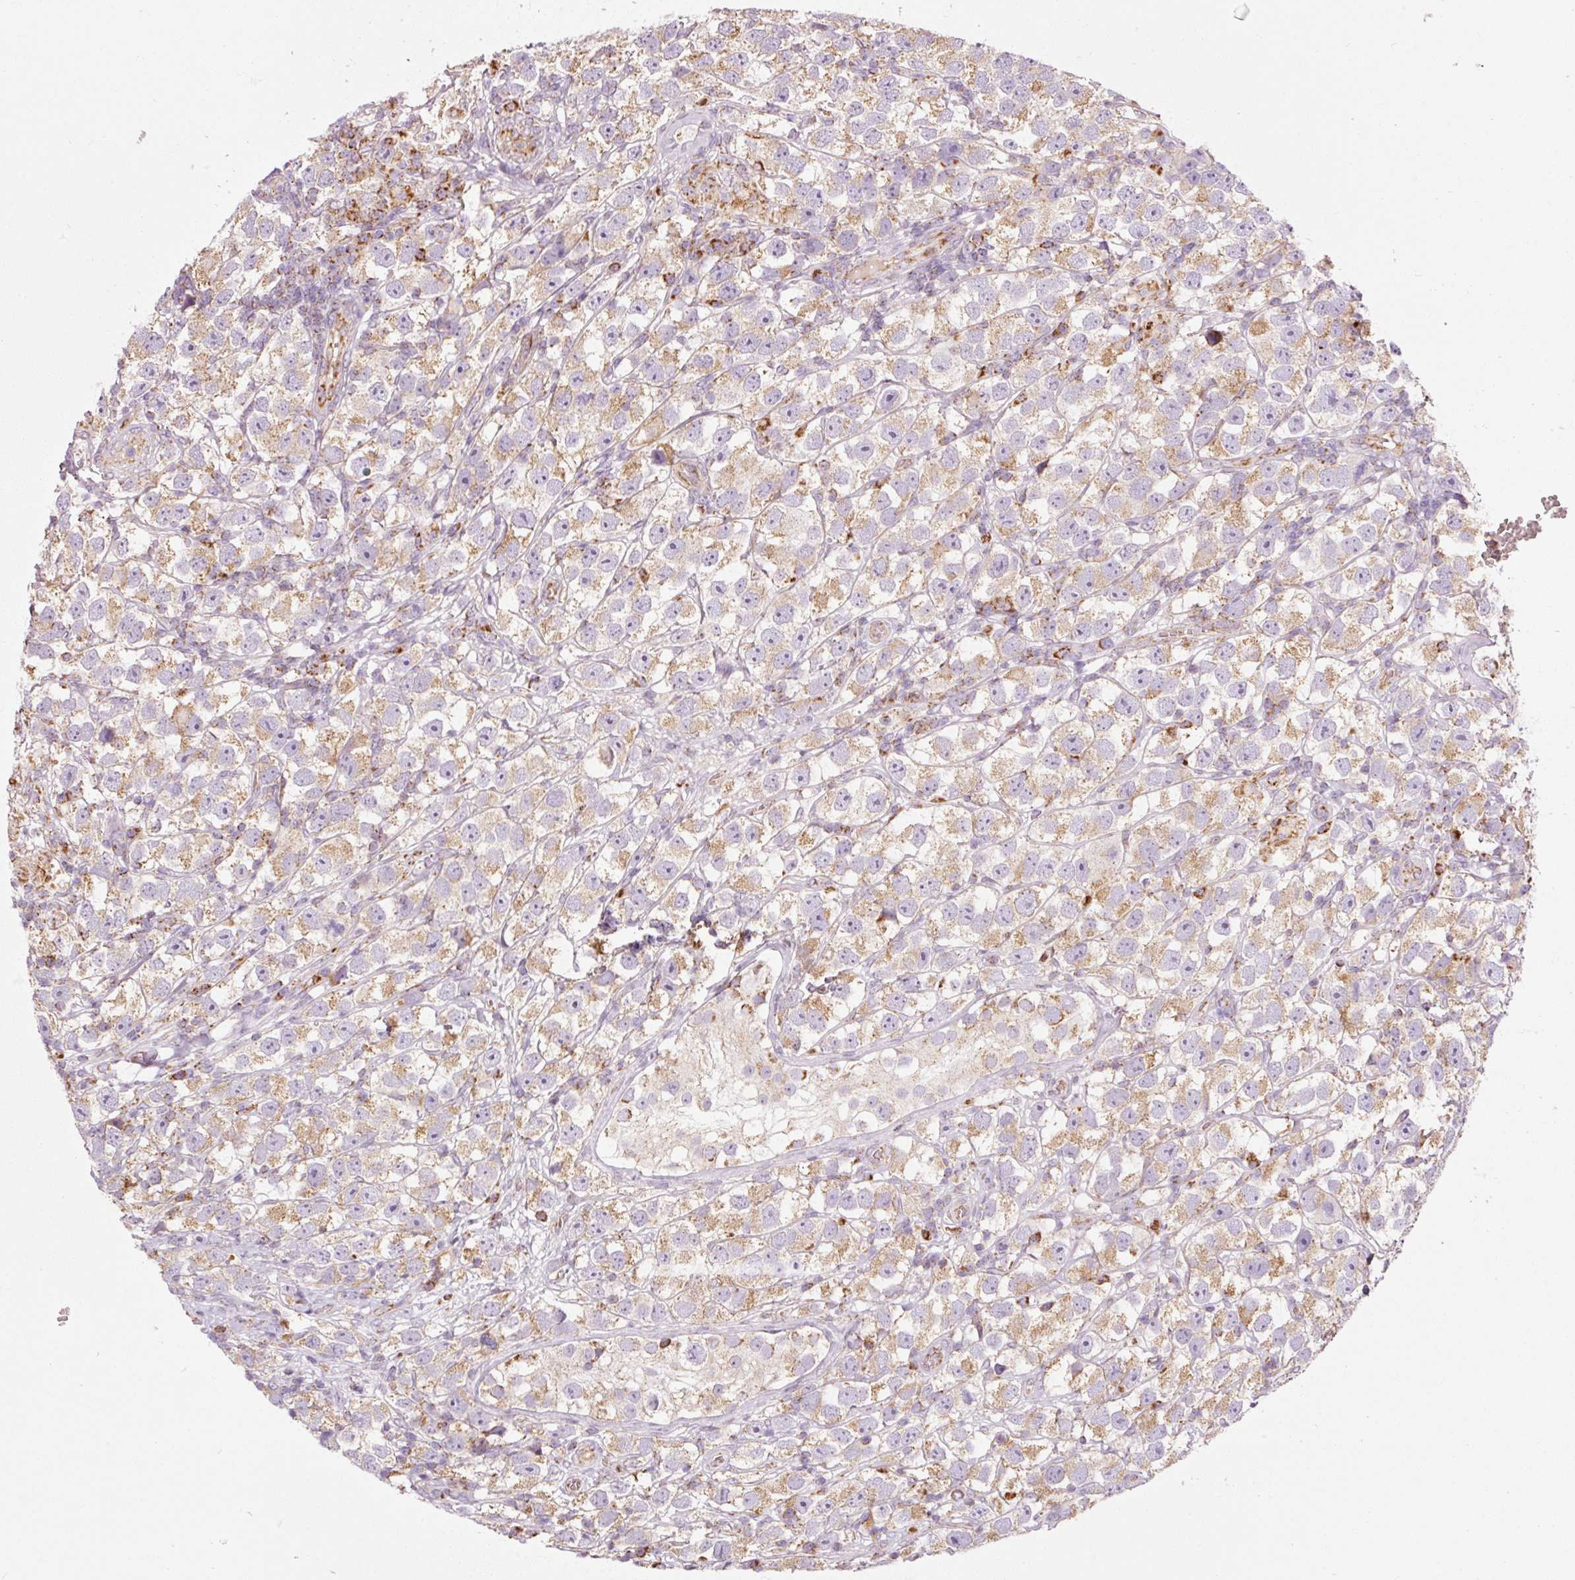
{"staining": {"intensity": "moderate", "quantity": ">75%", "location": "cytoplasmic/membranous"}, "tissue": "testis cancer", "cell_type": "Tumor cells", "image_type": "cancer", "snomed": [{"axis": "morphology", "description": "Seminoma, NOS"}, {"axis": "topography", "description": "Testis"}], "caption": "Human testis cancer (seminoma) stained with a protein marker demonstrates moderate staining in tumor cells.", "gene": "NDUFB4", "patient": {"sex": "male", "age": 26}}